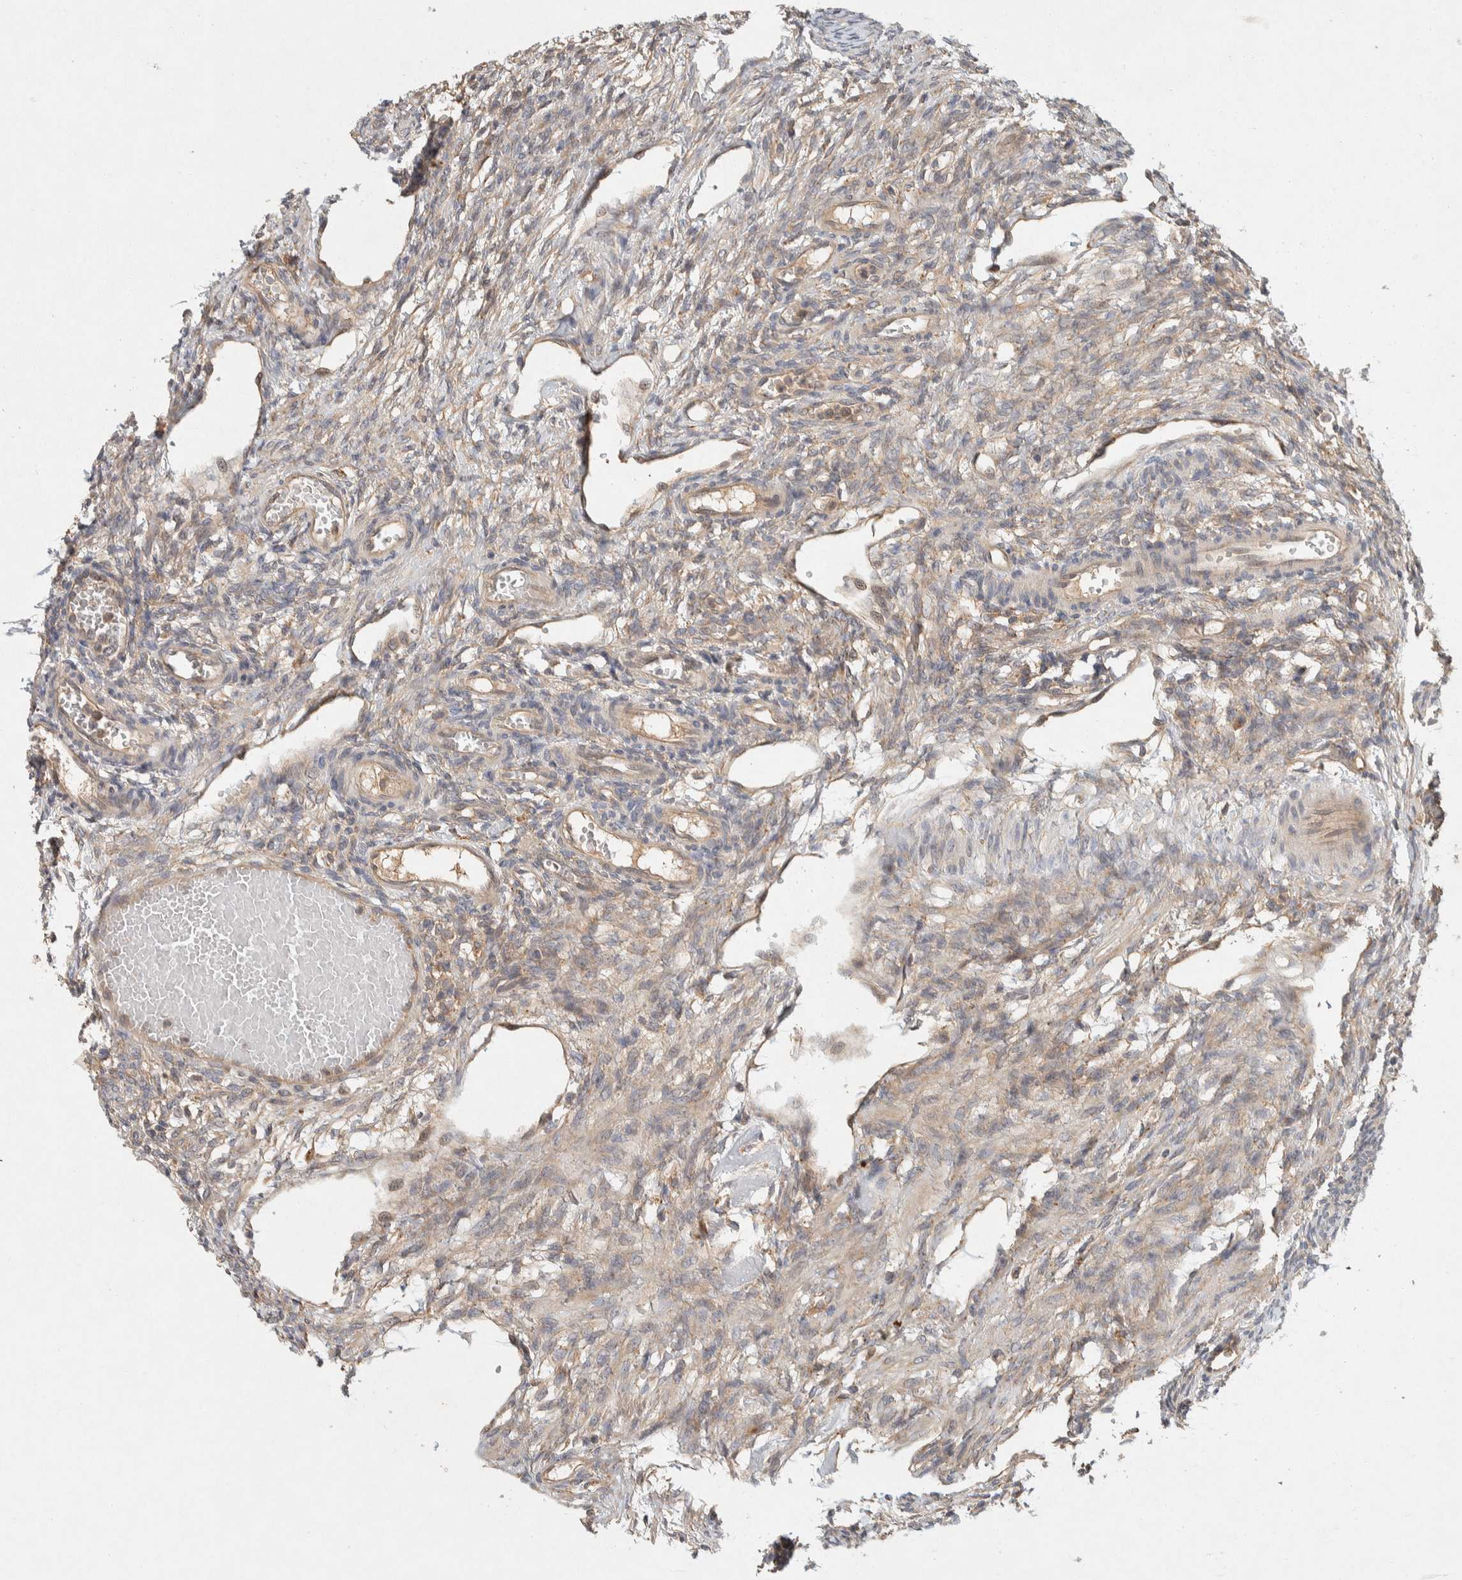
{"staining": {"intensity": "weak", "quantity": "25%-75%", "location": "cytoplasmic/membranous"}, "tissue": "ovary", "cell_type": "Ovarian stroma cells", "image_type": "normal", "snomed": [{"axis": "morphology", "description": "Normal tissue, NOS"}, {"axis": "topography", "description": "Ovary"}], "caption": "A low amount of weak cytoplasmic/membranous positivity is seen in approximately 25%-75% of ovarian stroma cells in benign ovary. The staining is performed using DAB (3,3'-diaminobenzidine) brown chromogen to label protein expression. The nuclei are counter-stained blue using hematoxylin.", "gene": "PXK", "patient": {"sex": "female", "age": 33}}